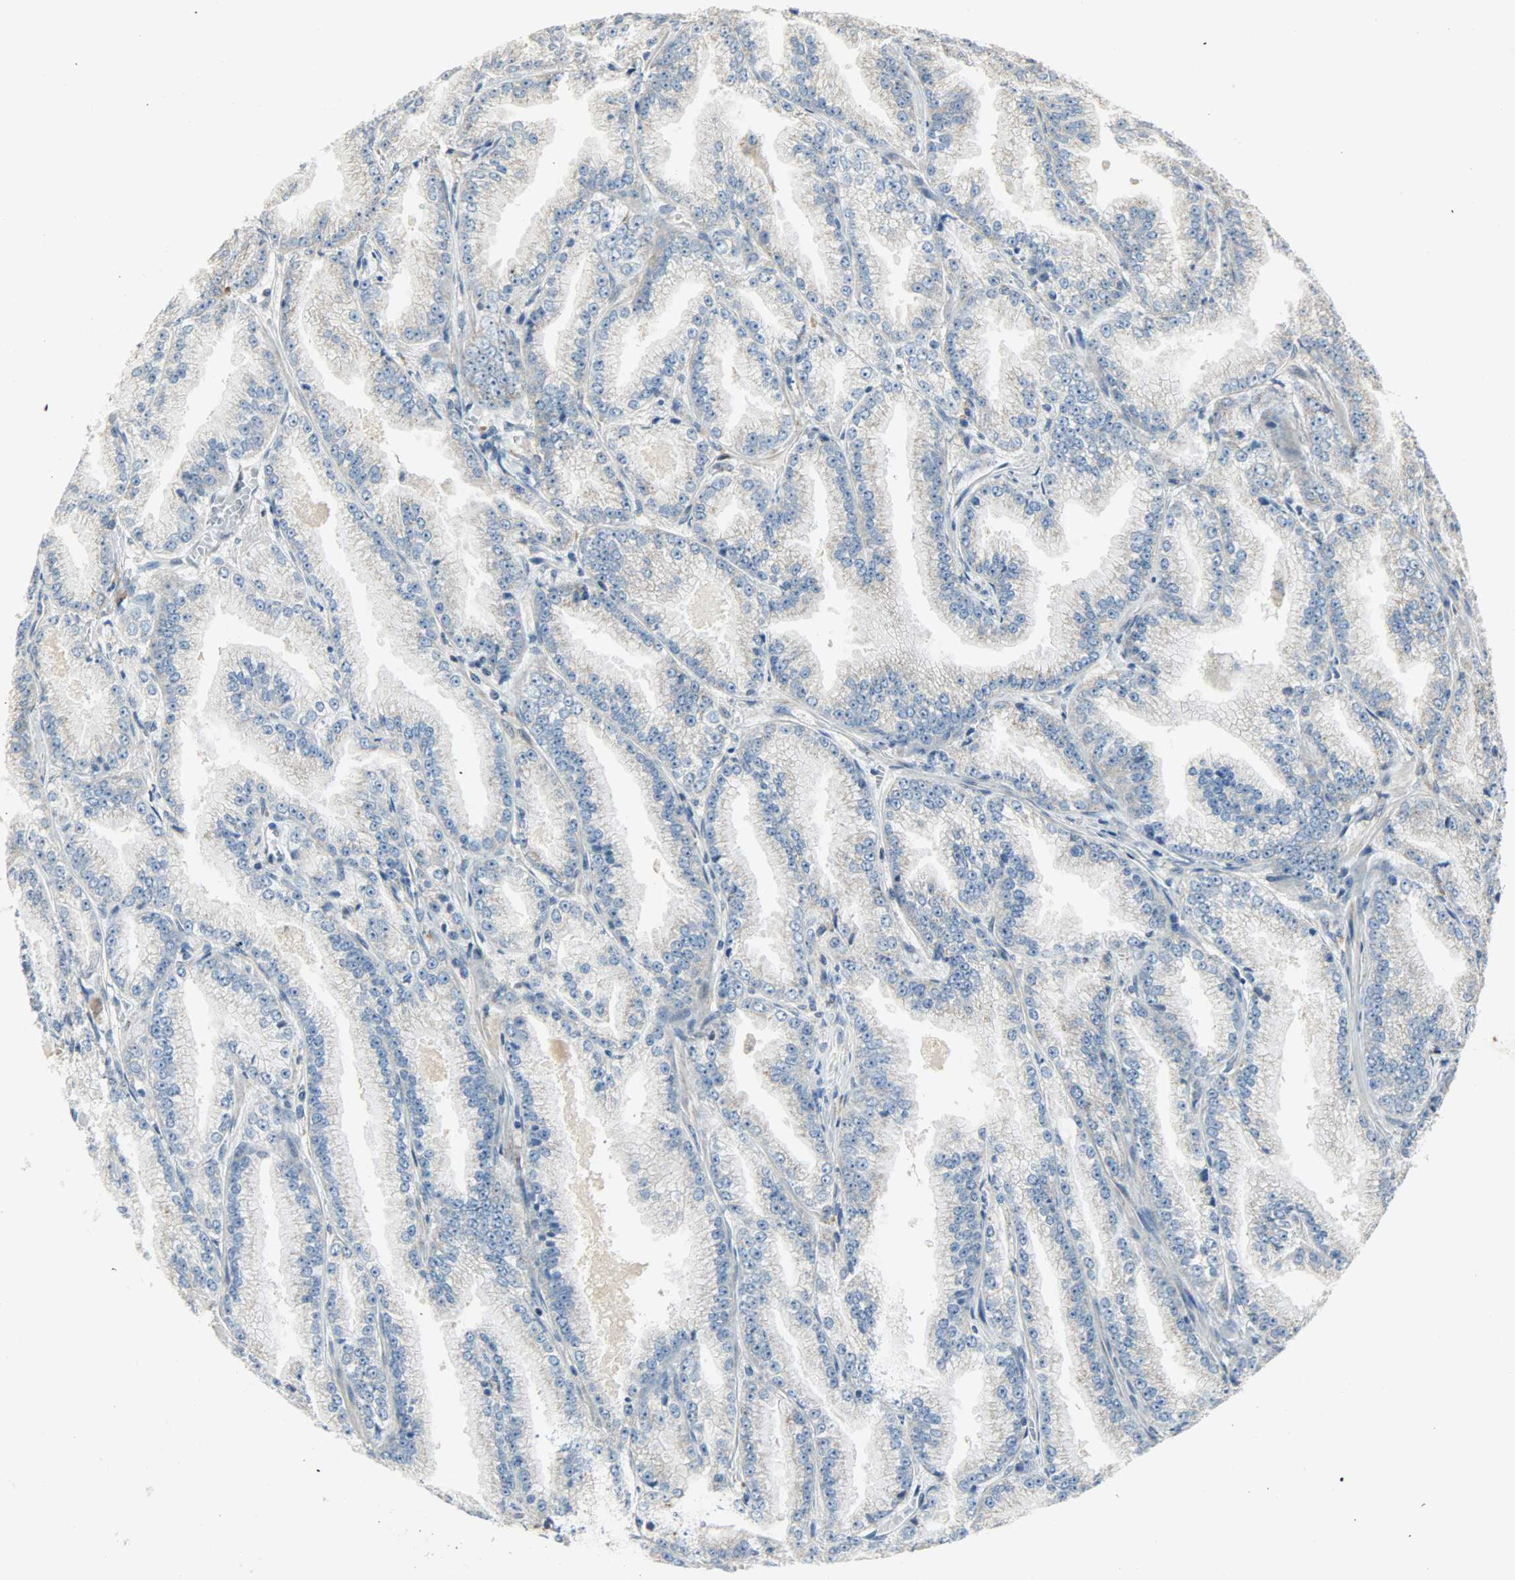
{"staining": {"intensity": "negative", "quantity": "none", "location": "none"}, "tissue": "prostate cancer", "cell_type": "Tumor cells", "image_type": "cancer", "snomed": [{"axis": "morphology", "description": "Adenocarcinoma, High grade"}, {"axis": "topography", "description": "Prostate"}], "caption": "This histopathology image is of prostate high-grade adenocarcinoma stained with immunohistochemistry to label a protein in brown with the nuclei are counter-stained blue. There is no expression in tumor cells.", "gene": "NNT", "patient": {"sex": "male", "age": 61}}